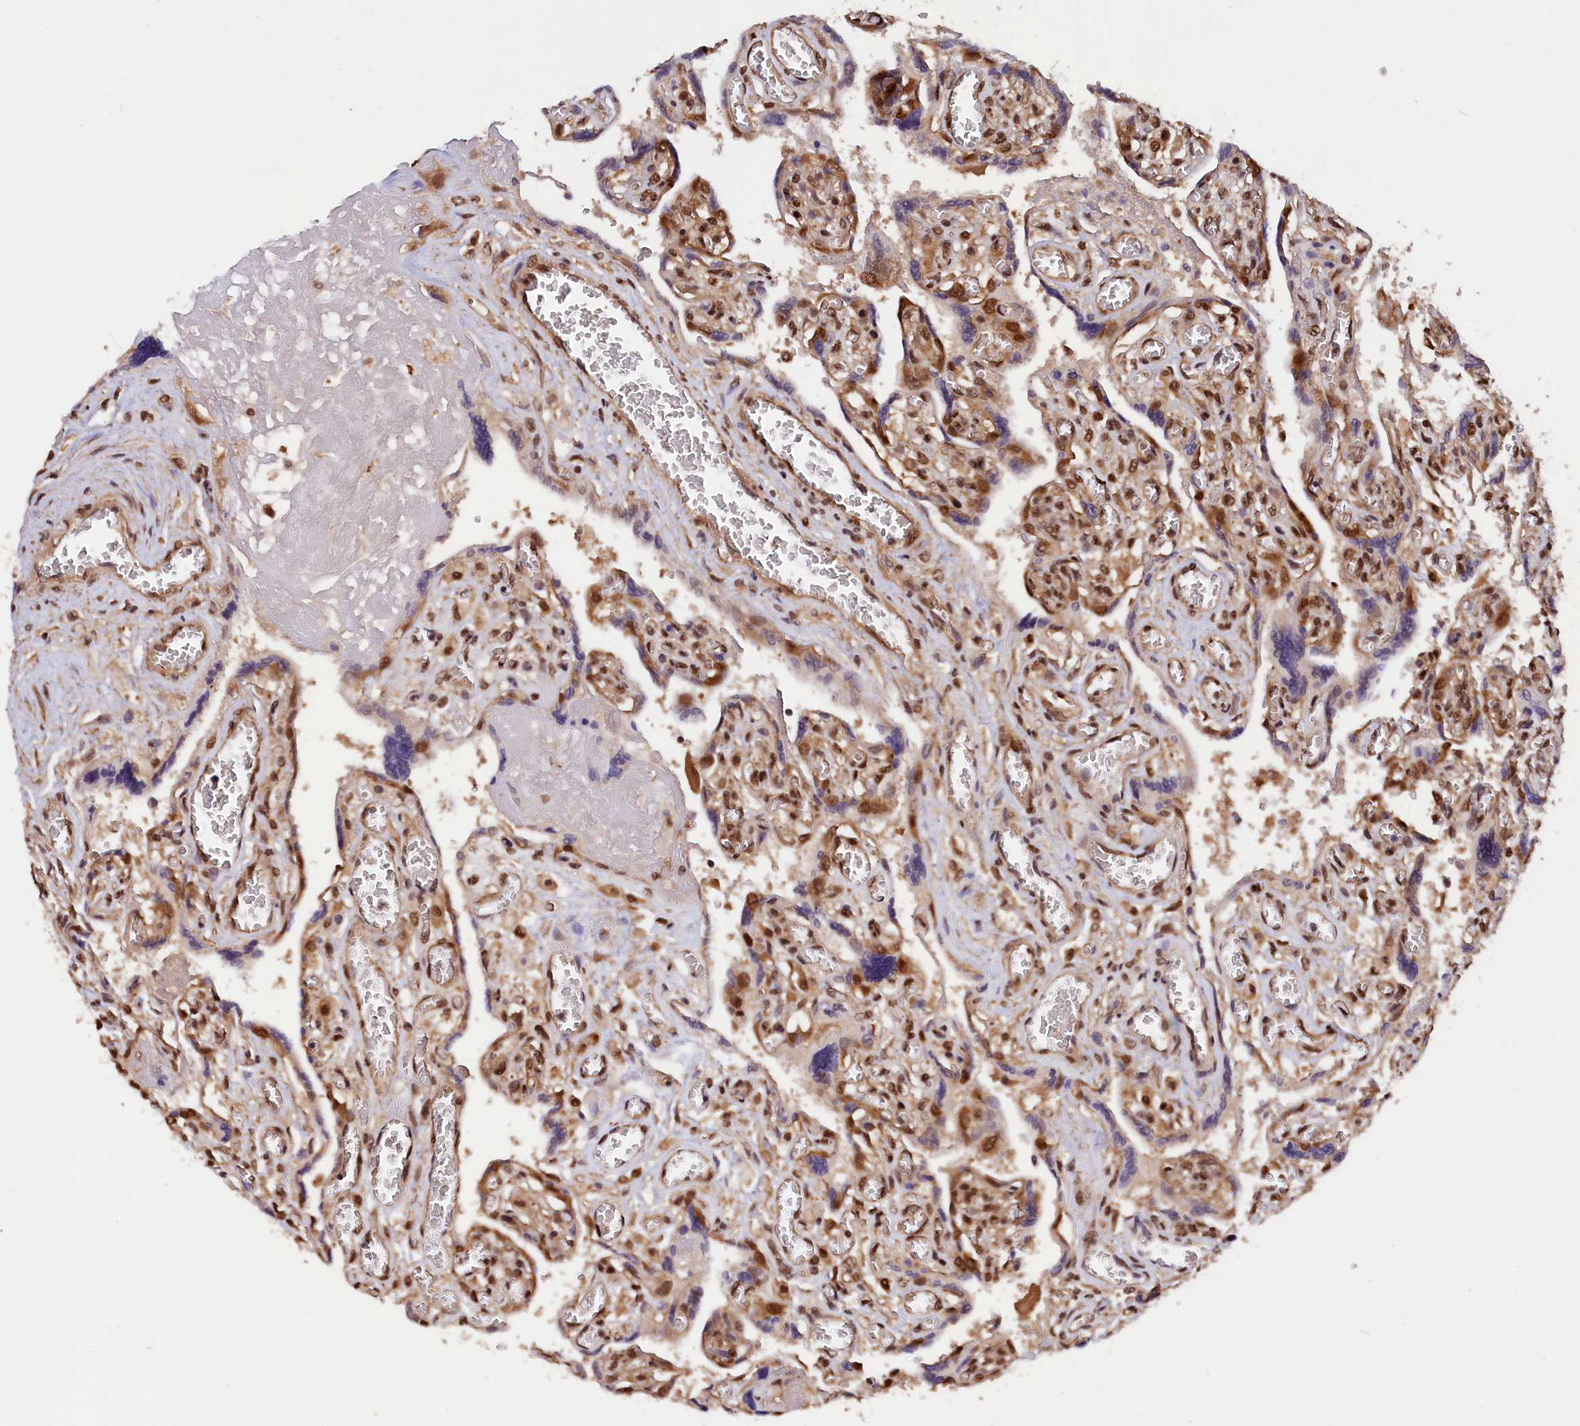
{"staining": {"intensity": "moderate", "quantity": "25%-75%", "location": "cytoplasmic/membranous,nuclear"}, "tissue": "placenta", "cell_type": "Trophoblastic cells", "image_type": "normal", "snomed": [{"axis": "morphology", "description": "Normal tissue, NOS"}, {"axis": "topography", "description": "Placenta"}], "caption": "A brown stain labels moderate cytoplasmic/membranous,nuclear positivity of a protein in trophoblastic cells of benign placenta.", "gene": "ADRM1", "patient": {"sex": "female", "age": 39}}